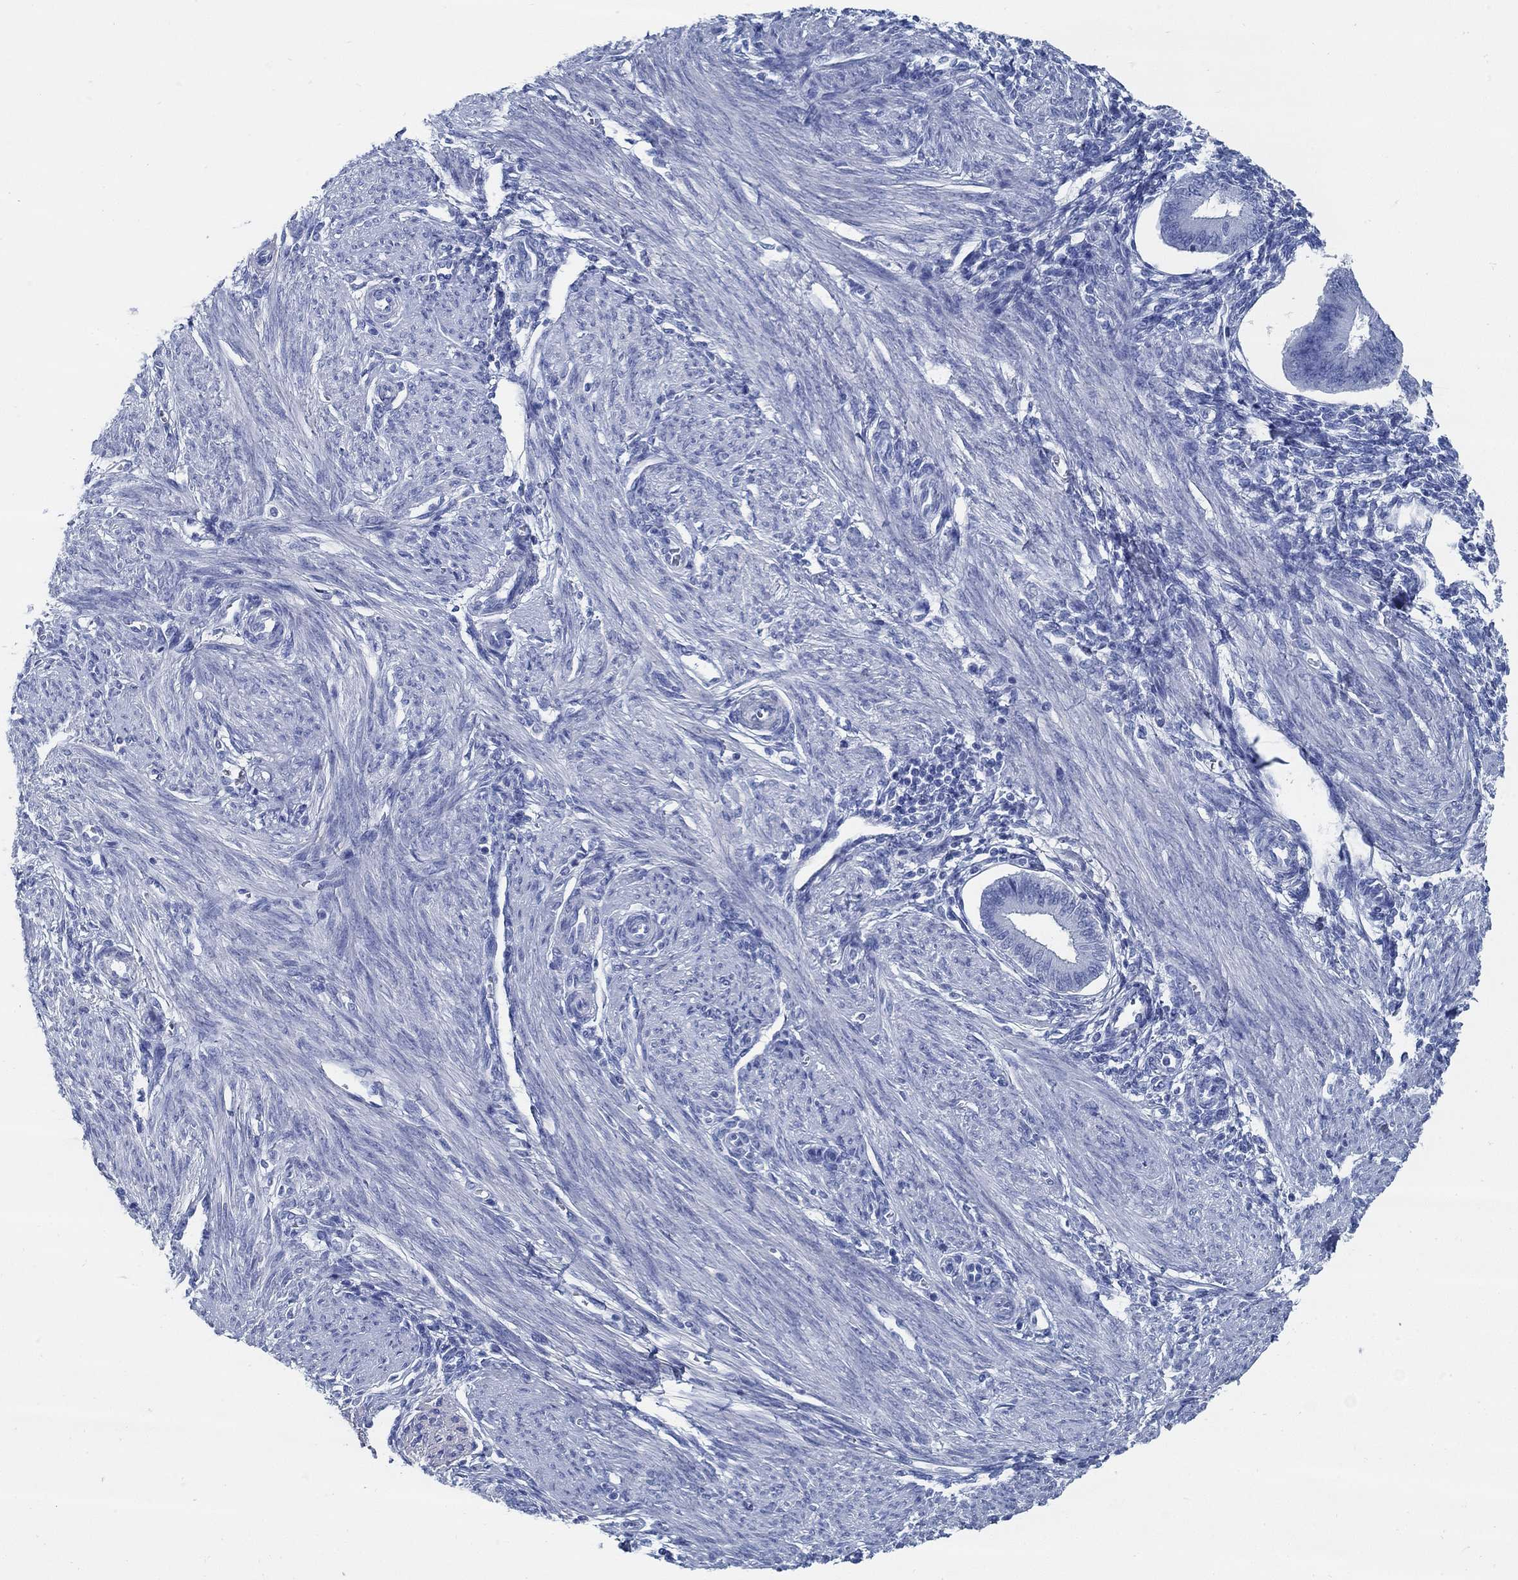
{"staining": {"intensity": "negative", "quantity": "none", "location": "none"}, "tissue": "endometrium", "cell_type": "Cells in endometrial stroma", "image_type": "normal", "snomed": [{"axis": "morphology", "description": "Normal tissue, NOS"}, {"axis": "topography", "description": "Endometrium"}], "caption": "Endometrium was stained to show a protein in brown. There is no significant positivity in cells in endometrial stroma. (DAB immunohistochemistry (IHC) with hematoxylin counter stain).", "gene": "SLC45A1", "patient": {"sex": "female", "age": 39}}